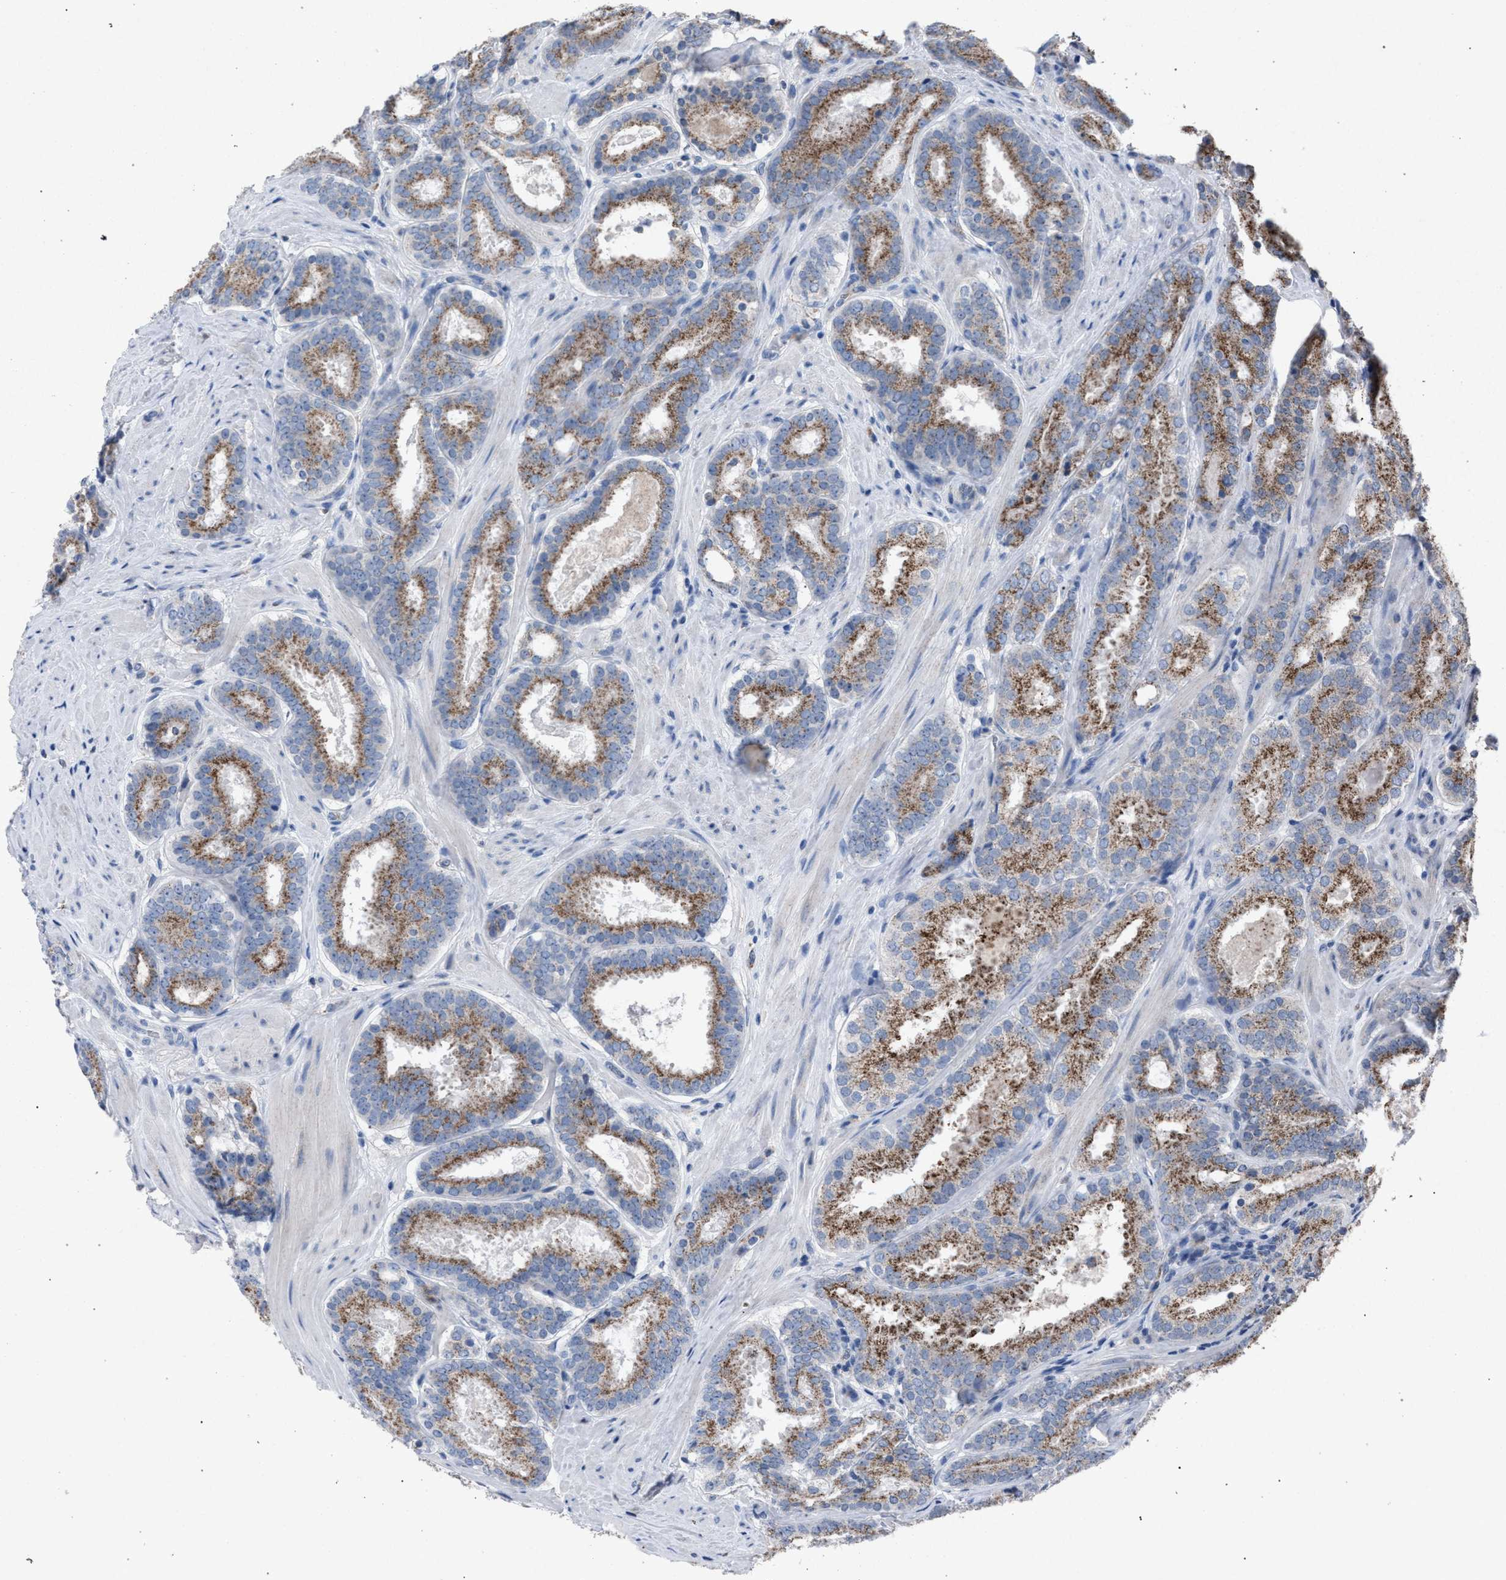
{"staining": {"intensity": "moderate", "quantity": ">75%", "location": "cytoplasmic/membranous"}, "tissue": "prostate cancer", "cell_type": "Tumor cells", "image_type": "cancer", "snomed": [{"axis": "morphology", "description": "Adenocarcinoma, Low grade"}, {"axis": "topography", "description": "Prostate"}], "caption": "Prostate cancer tissue demonstrates moderate cytoplasmic/membranous staining in about >75% of tumor cells", "gene": "HSD17B4", "patient": {"sex": "male", "age": 69}}